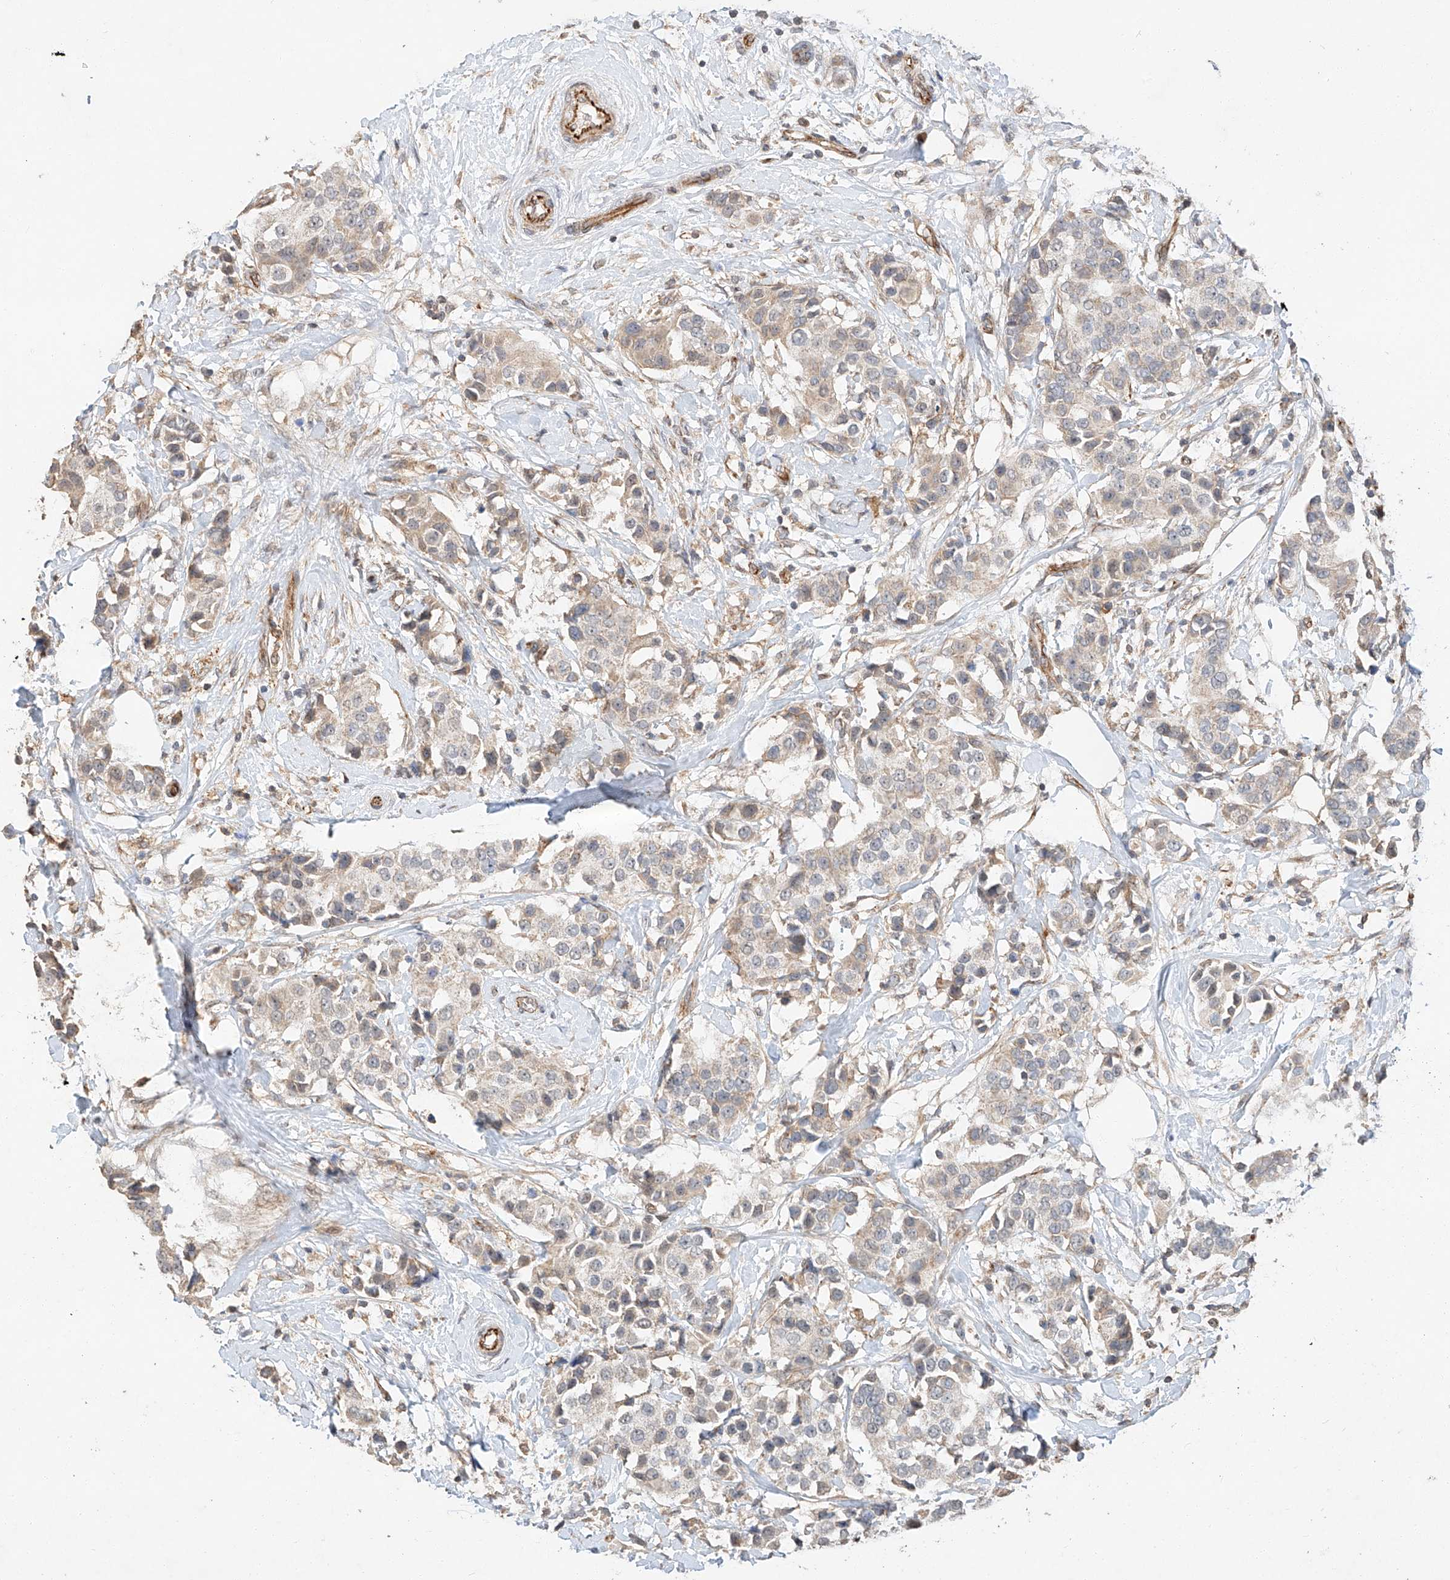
{"staining": {"intensity": "weak", "quantity": "<25%", "location": "cytoplasmic/membranous"}, "tissue": "breast cancer", "cell_type": "Tumor cells", "image_type": "cancer", "snomed": [{"axis": "morphology", "description": "Normal tissue, NOS"}, {"axis": "morphology", "description": "Duct carcinoma"}, {"axis": "topography", "description": "Breast"}], "caption": "Protein analysis of breast cancer demonstrates no significant expression in tumor cells.", "gene": "SUSD6", "patient": {"sex": "female", "age": 39}}